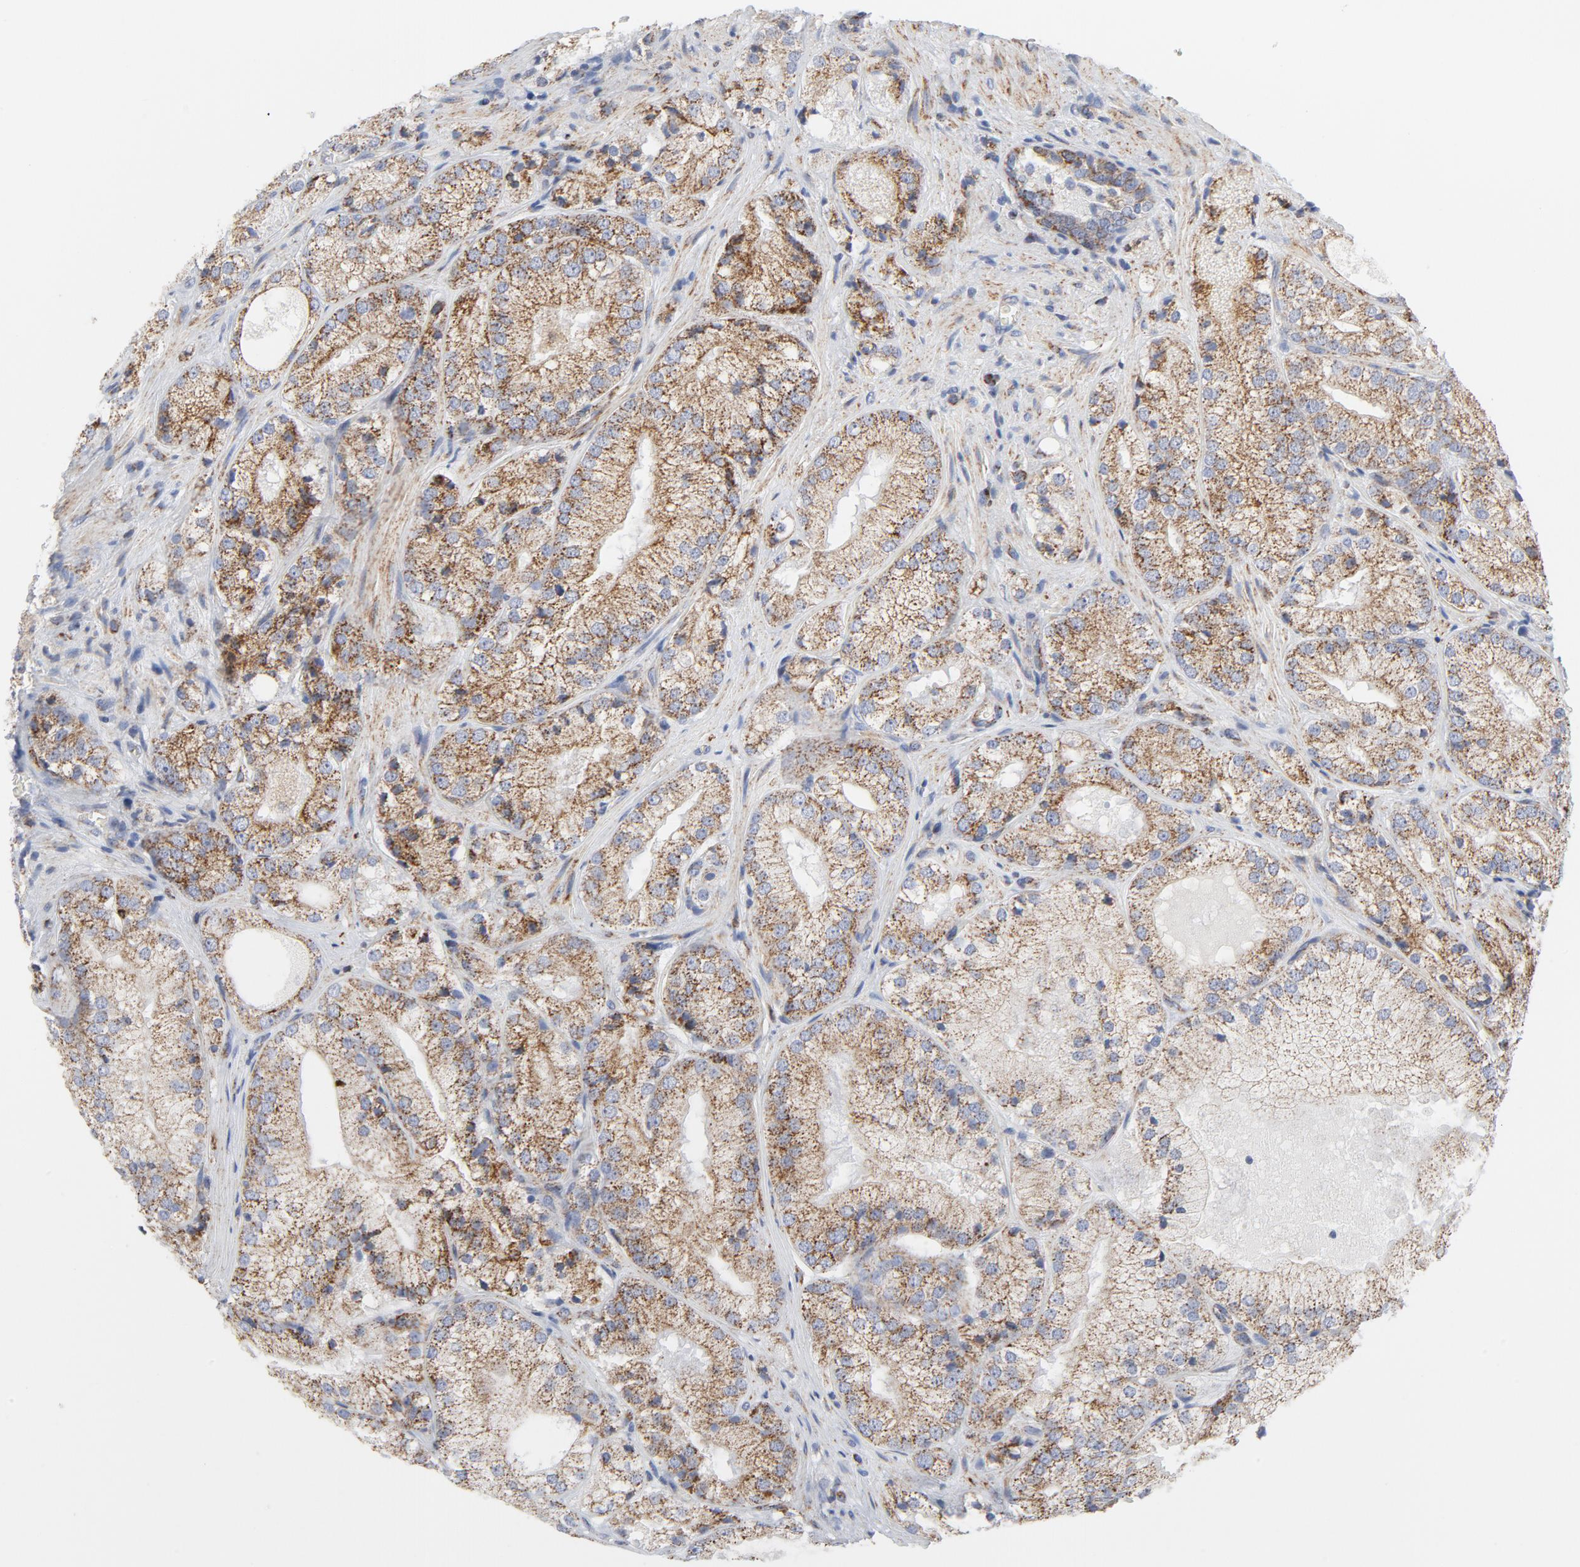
{"staining": {"intensity": "moderate", "quantity": ">75%", "location": "cytoplasmic/membranous"}, "tissue": "prostate cancer", "cell_type": "Tumor cells", "image_type": "cancer", "snomed": [{"axis": "morphology", "description": "Adenocarcinoma, Low grade"}, {"axis": "topography", "description": "Prostate"}], "caption": "This is a micrograph of immunohistochemistry (IHC) staining of prostate low-grade adenocarcinoma, which shows moderate positivity in the cytoplasmic/membranous of tumor cells.", "gene": "CYCS", "patient": {"sex": "male", "age": 60}}